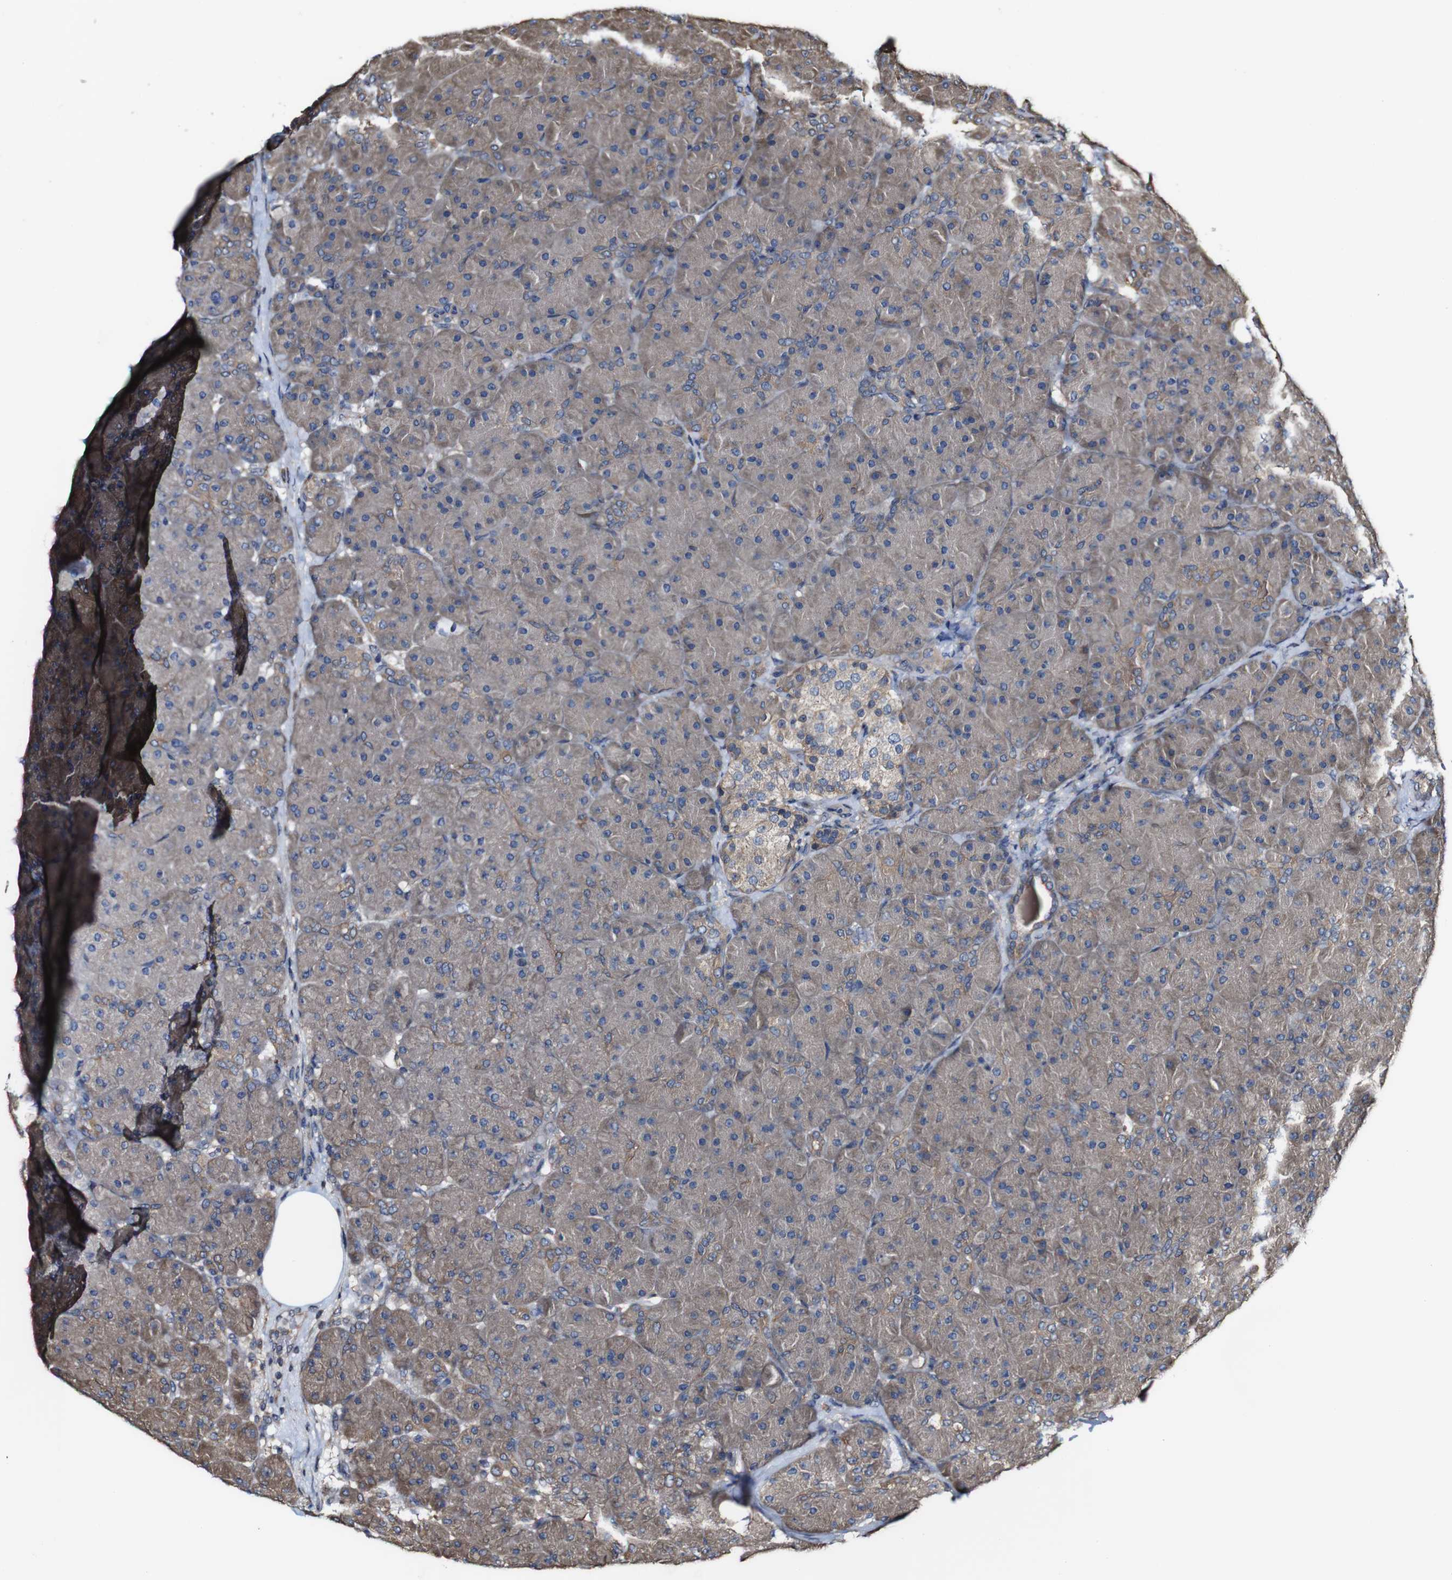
{"staining": {"intensity": "moderate", "quantity": "25%-75%", "location": "cytoplasmic/membranous"}, "tissue": "pancreas", "cell_type": "Exocrine glandular cells", "image_type": "normal", "snomed": [{"axis": "morphology", "description": "Normal tissue, NOS"}, {"axis": "topography", "description": "Pancreas"}], "caption": "Moderate cytoplasmic/membranous protein expression is appreciated in approximately 25%-75% of exocrine glandular cells in pancreas.", "gene": "PTPRR", "patient": {"sex": "male", "age": 66}}